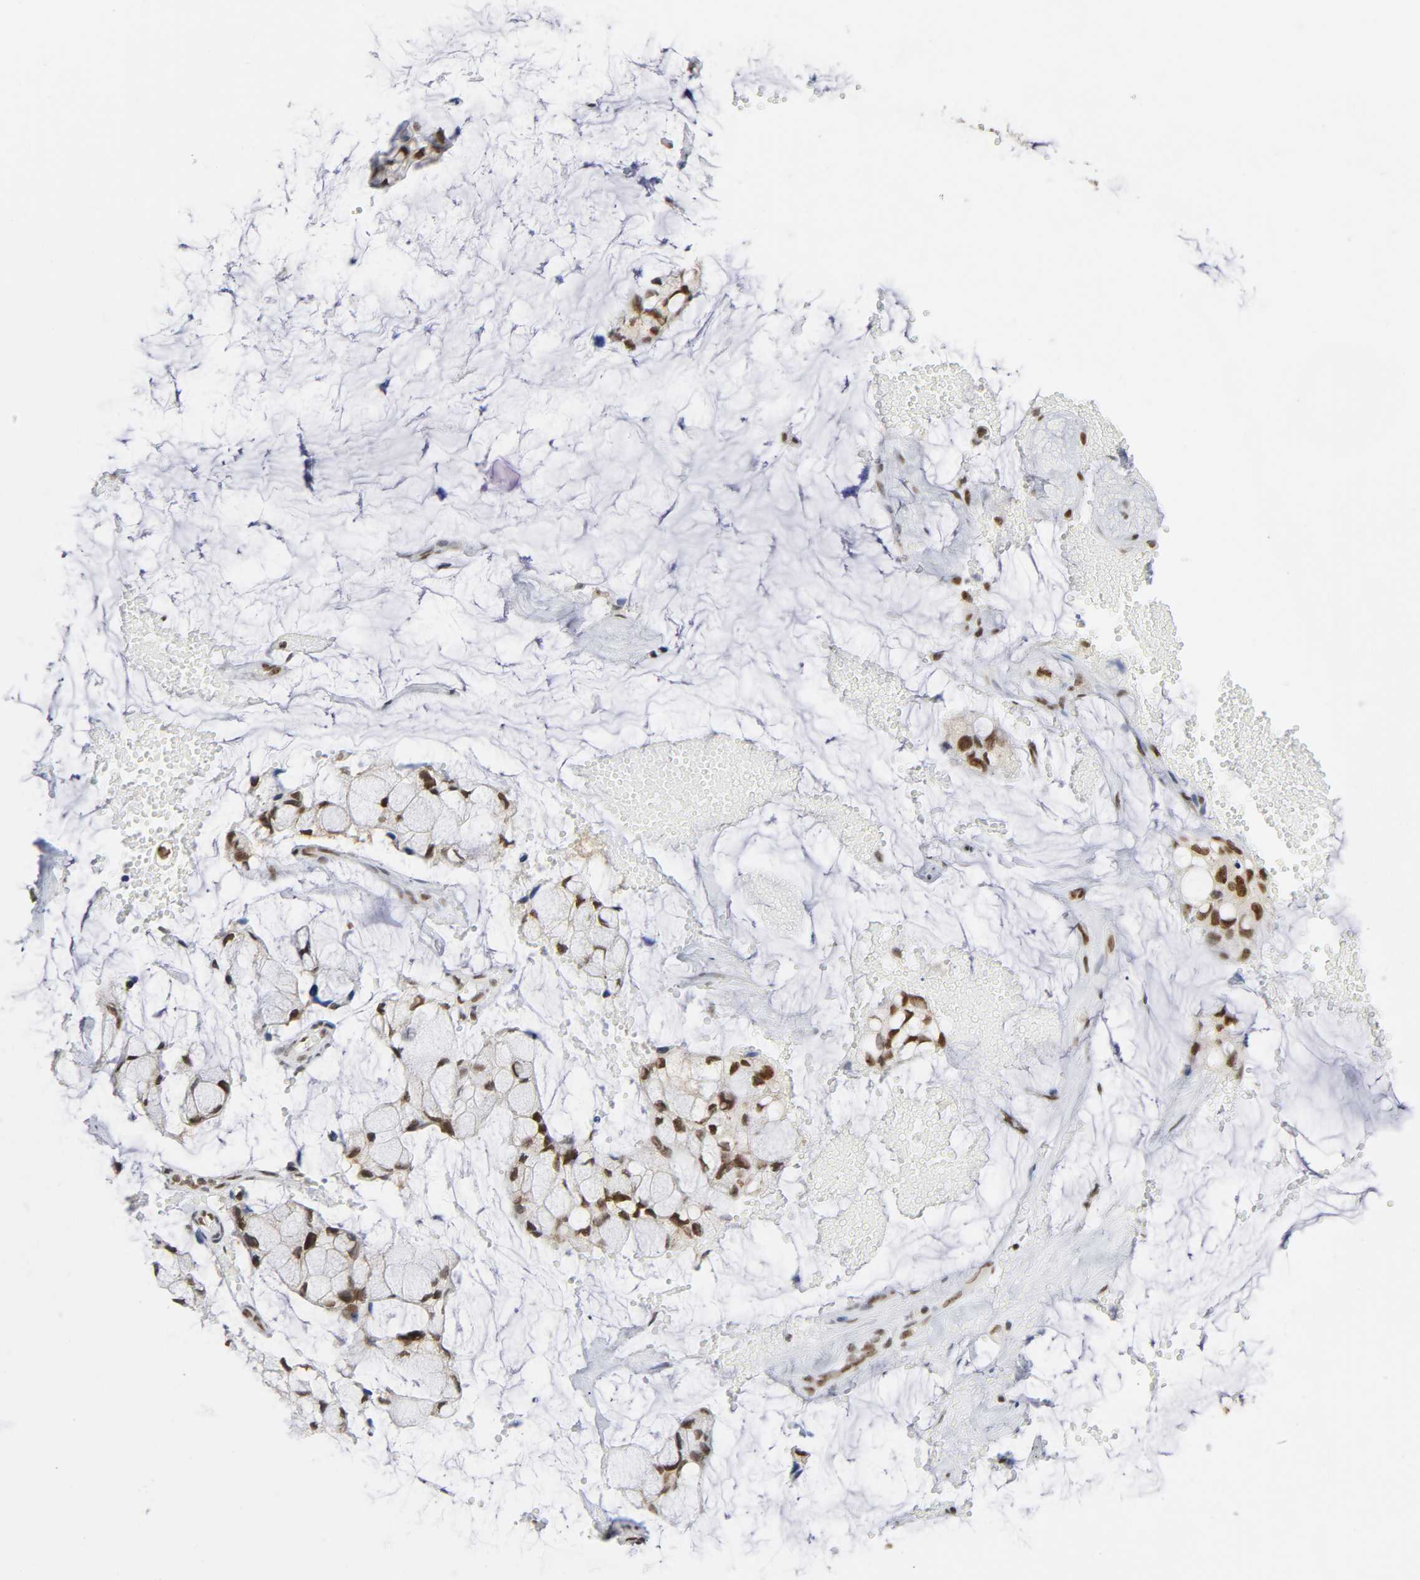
{"staining": {"intensity": "strong", "quantity": ">75%", "location": "nuclear"}, "tissue": "ovarian cancer", "cell_type": "Tumor cells", "image_type": "cancer", "snomed": [{"axis": "morphology", "description": "Cystadenocarcinoma, mucinous, NOS"}, {"axis": "topography", "description": "Ovary"}], "caption": "IHC (DAB (3,3'-diaminobenzidine)) staining of ovarian cancer (mucinous cystadenocarcinoma) shows strong nuclear protein positivity in approximately >75% of tumor cells.", "gene": "SUMO1", "patient": {"sex": "female", "age": 39}}